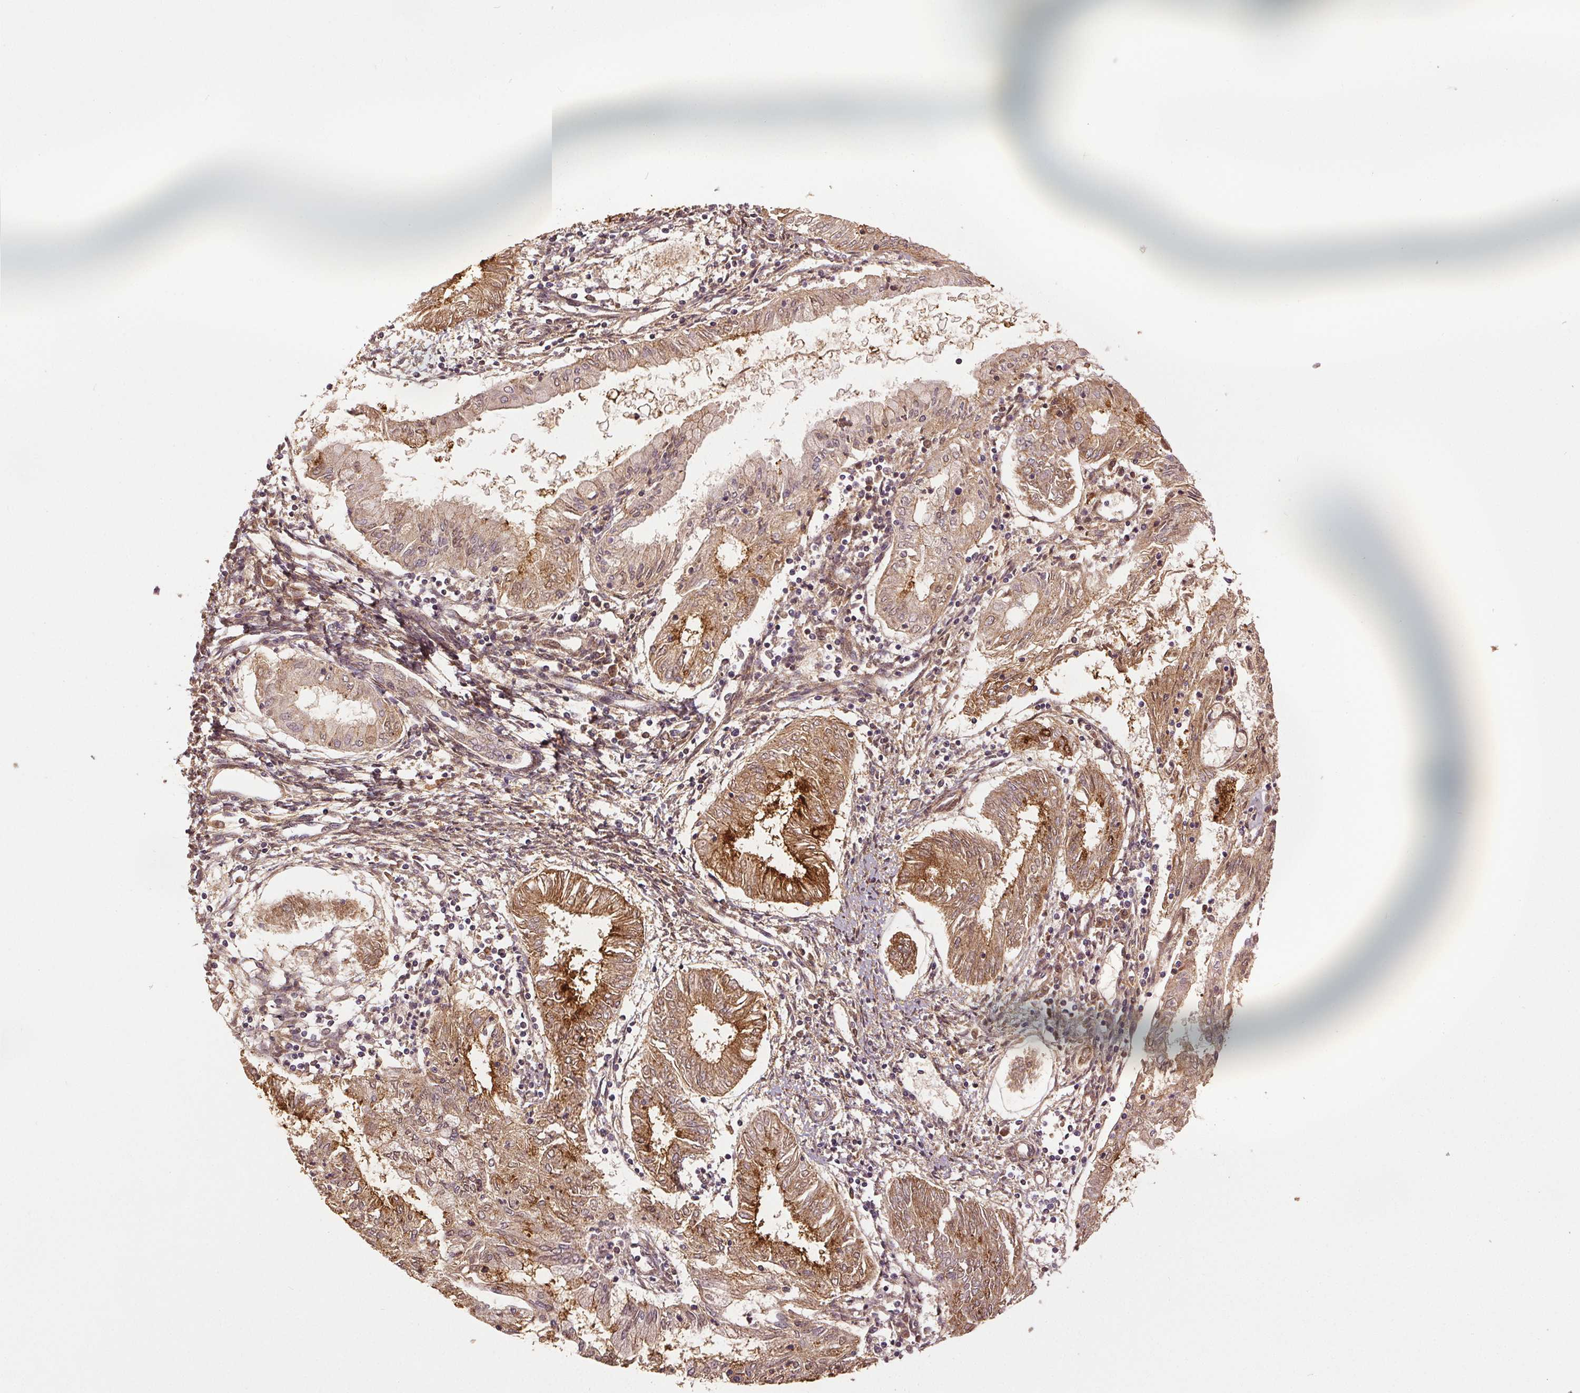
{"staining": {"intensity": "moderate", "quantity": ">75%", "location": "cytoplasmic/membranous"}, "tissue": "endometrial cancer", "cell_type": "Tumor cells", "image_type": "cancer", "snomed": [{"axis": "morphology", "description": "Adenocarcinoma, NOS"}, {"axis": "topography", "description": "Endometrium"}], "caption": "Endometrial cancer stained with a protein marker reveals moderate staining in tumor cells.", "gene": "EPHB3", "patient": {"sex": "female", "age": 68}}